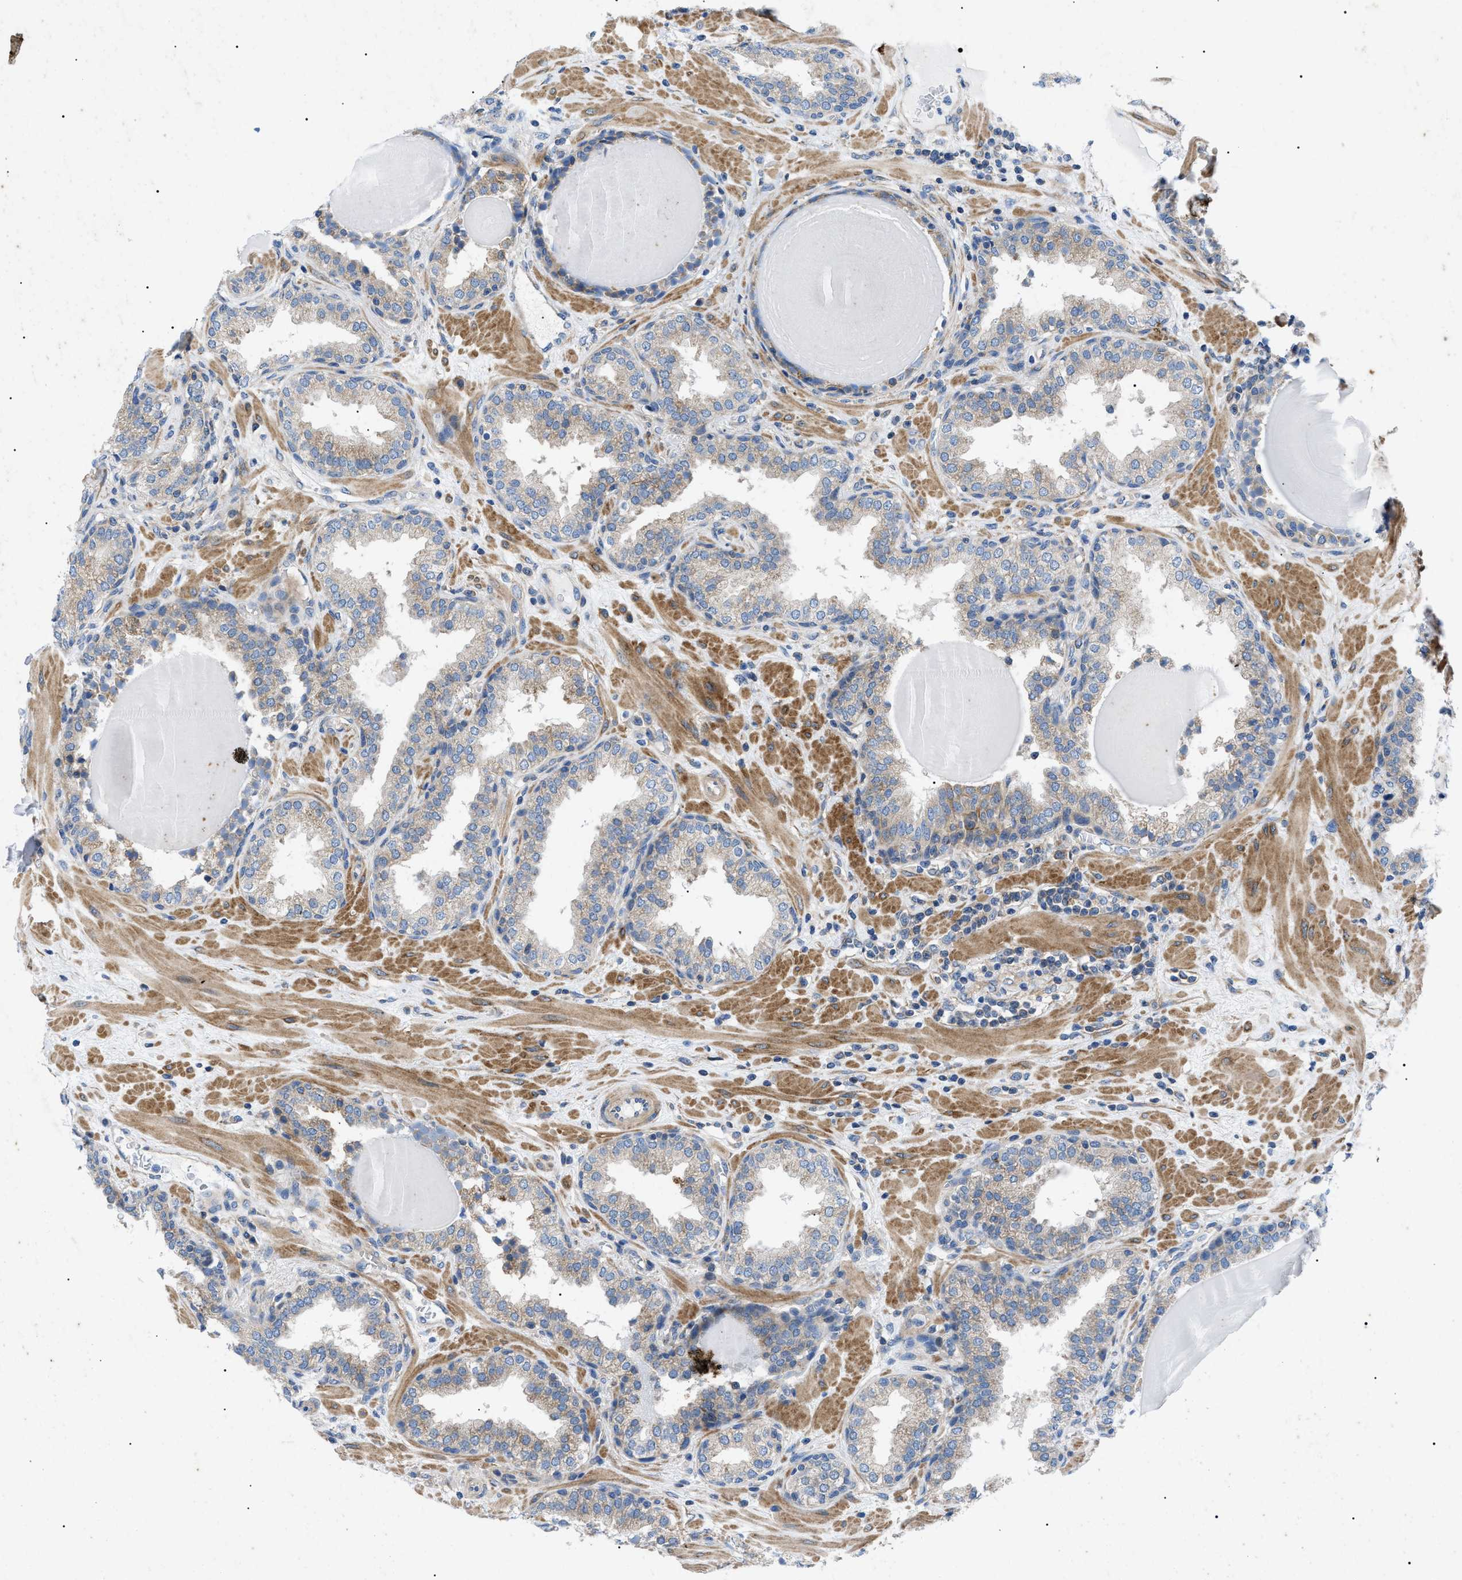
{"staining": {"intensity": "weak", "quantity": "25%-75%", "location": "cytoplasmic/membranous"}, "tissue": "prostate", "cell_type": "Glandular cells", "image_type": "normal", "snomed": [{"axis": "morphology", "description": "Normal tissue, NOS"}, {"axis": "topography", "description": "Prostate"}], "caption": "Protein staining reveals weak cytoplasmic/membranous staining in about 25%-75% of glandular cells in normal prostate.", "gene": "HSPB8", "patient": {"sex": "male", "age": 51}}